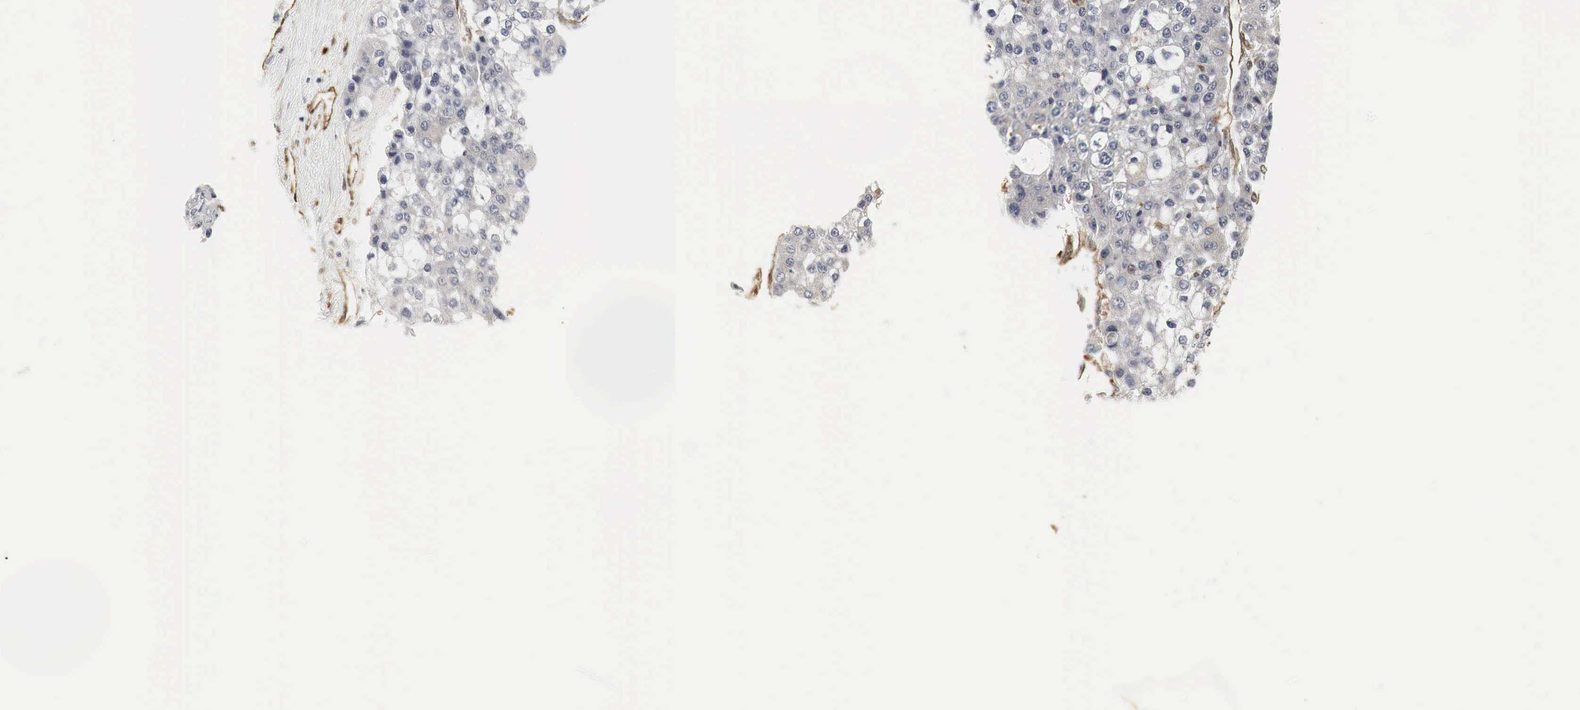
{"staining": {"intensity": "negative", "quantity": "none", "location": "none"}, "tissue": "liver cancer", "cell_type": "Tumor cells", "image_type": "cancer", "snomed": [{"axis": "morphology", "description": "Carcinoma, Hepatocellular, NOS"}, {"axis": "topography", "description": "Liver"}], "caption": "This micrograph is of liver hepatocellular carcinoma stained with immunohistochemistry to label a protein in brown with the nuclei are counter-stained blue. There is no positivity in tumor cells.", "gene": "SPIN1", "patient": {"sex": "female", "age": 66}}